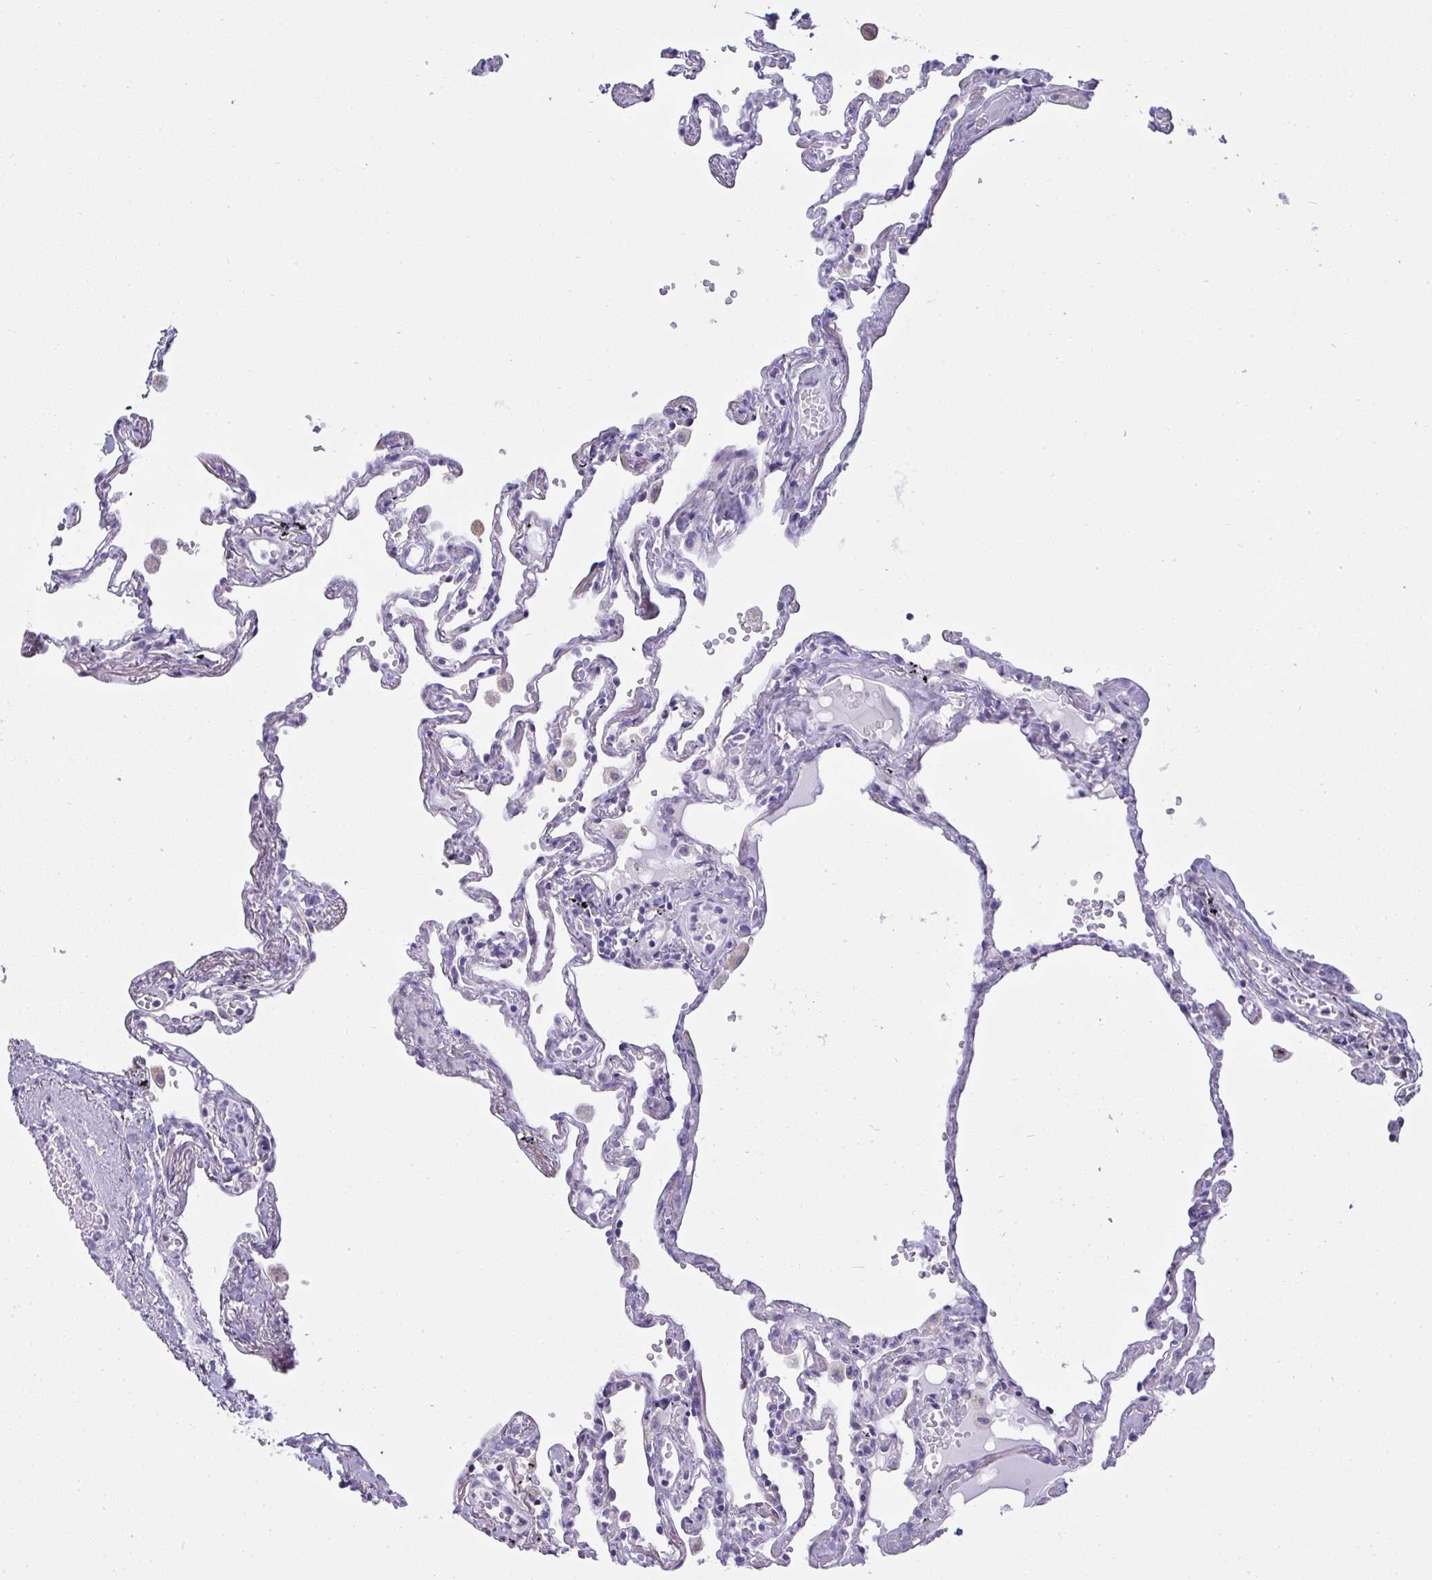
{"staining": {"intensity": "negative", "quantity": "none", "location": "none"}, "tissue": "lung", "cell_type": "Alveolar cells", "image_type": "normal", "snomed": [{"axis": "morphology", "description": "Normal tissue, NOS"}, {"axis": "topography", "description": "Lung"}], "caption": "Alveolar cells show no significant expression in benign lung.", "gene": "GSDMB", "patient": {"sex": "female", "age": 67}}